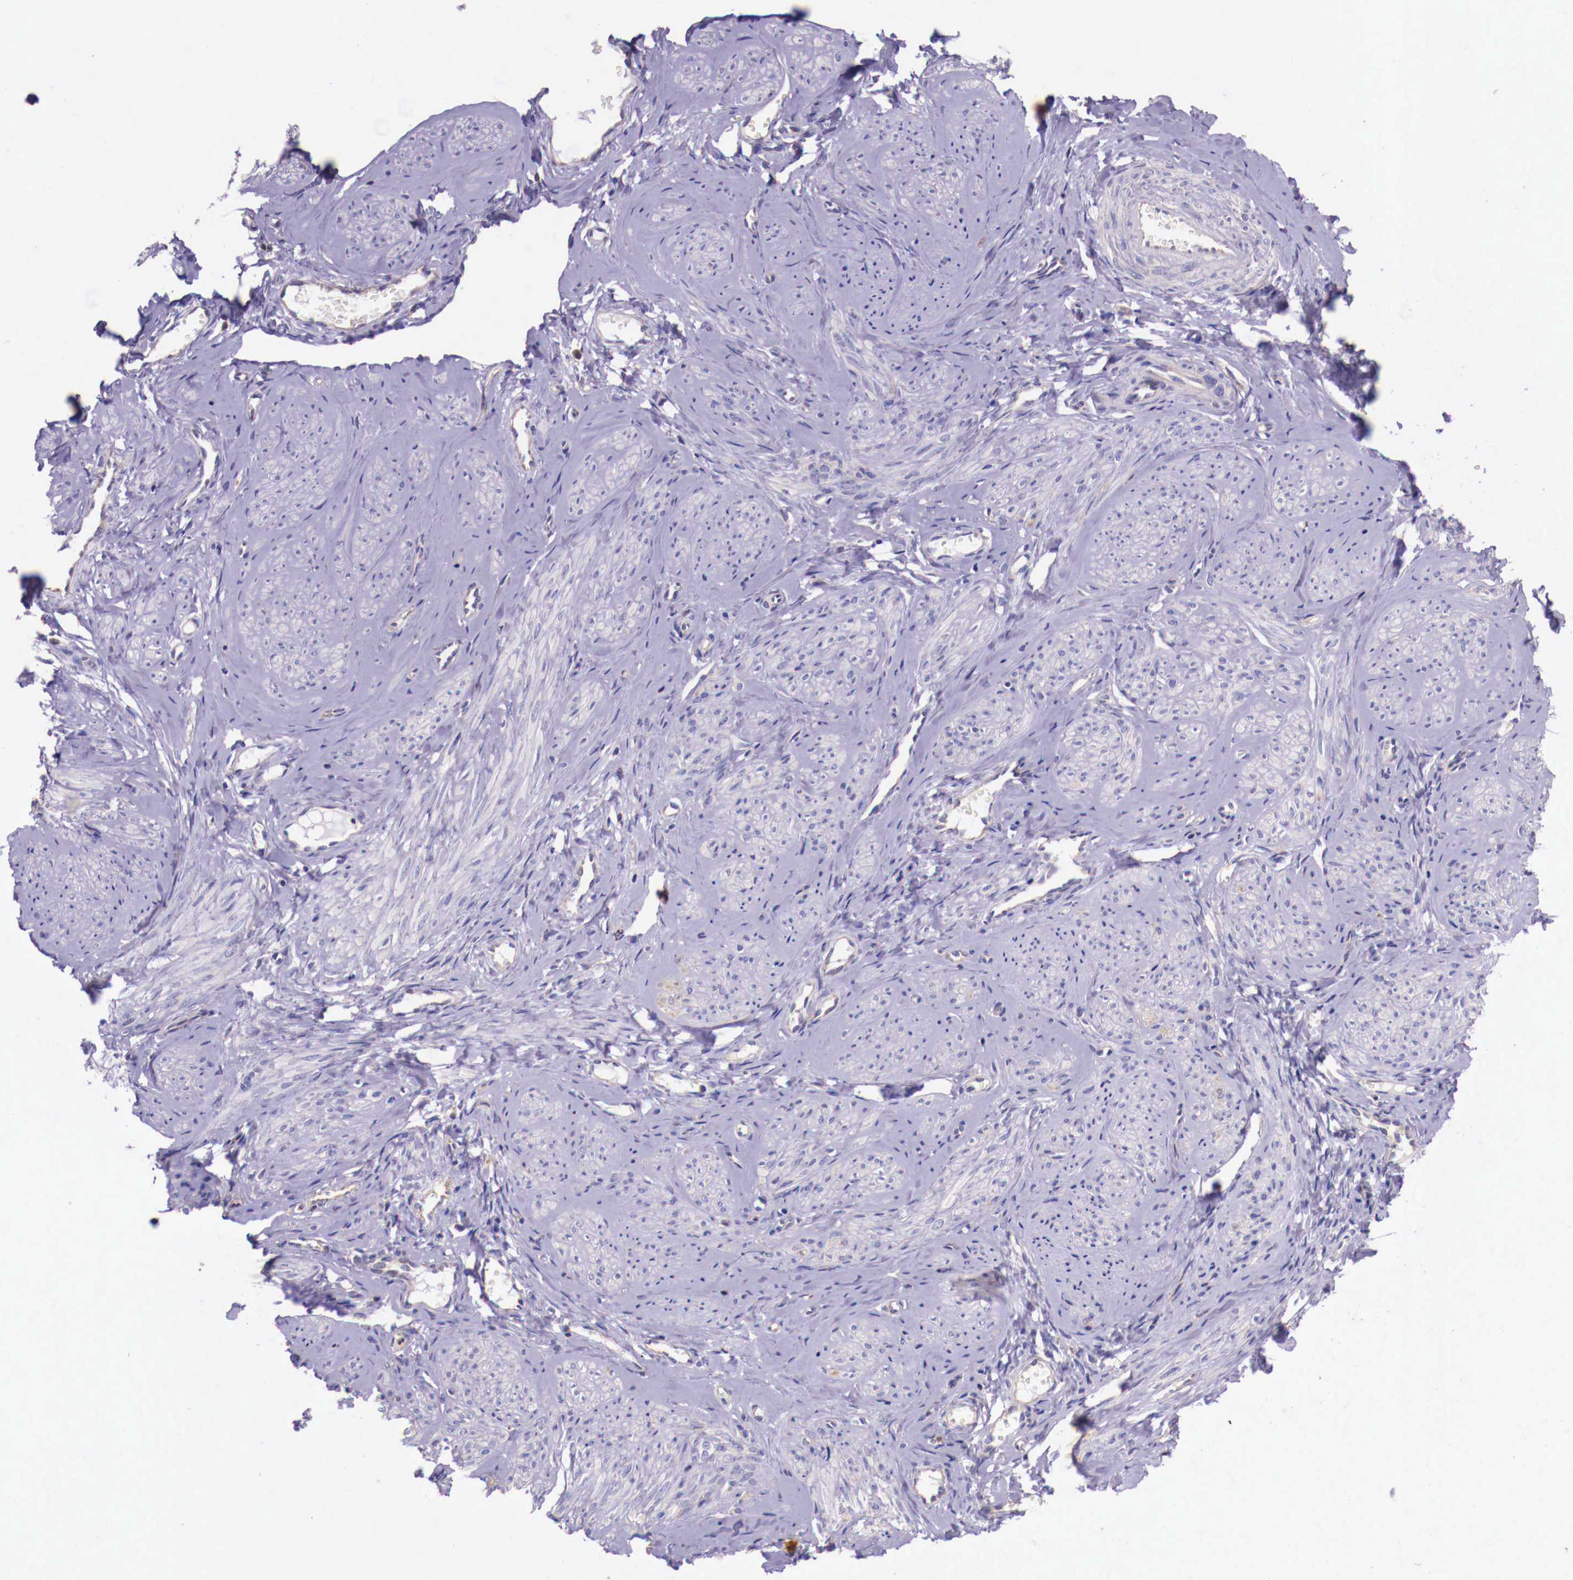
{"staining": {"intensity": "negative", "quantity": "none", "location": "none"}, "tissue": "smooth muscle", "cell_type": "Smooth muscle cells", "image_type": "normal", "snomed": [{"axis": "morphology", "description": "Normal tissue, NOS"}, {"axis": "topography", "description": "Uterus"}], "caption": "This histopathology image is of benign smooth muscle stained with IHC to label a protein in brown with the nuclei are counter-stained blue. There is no expression in smooth muscle cells. (Brightfield microscopy of DAB immunohistochemistry at high magnification).", "gene": "GRIPAP1", "patient": {"sex": "female", "age": 45}}